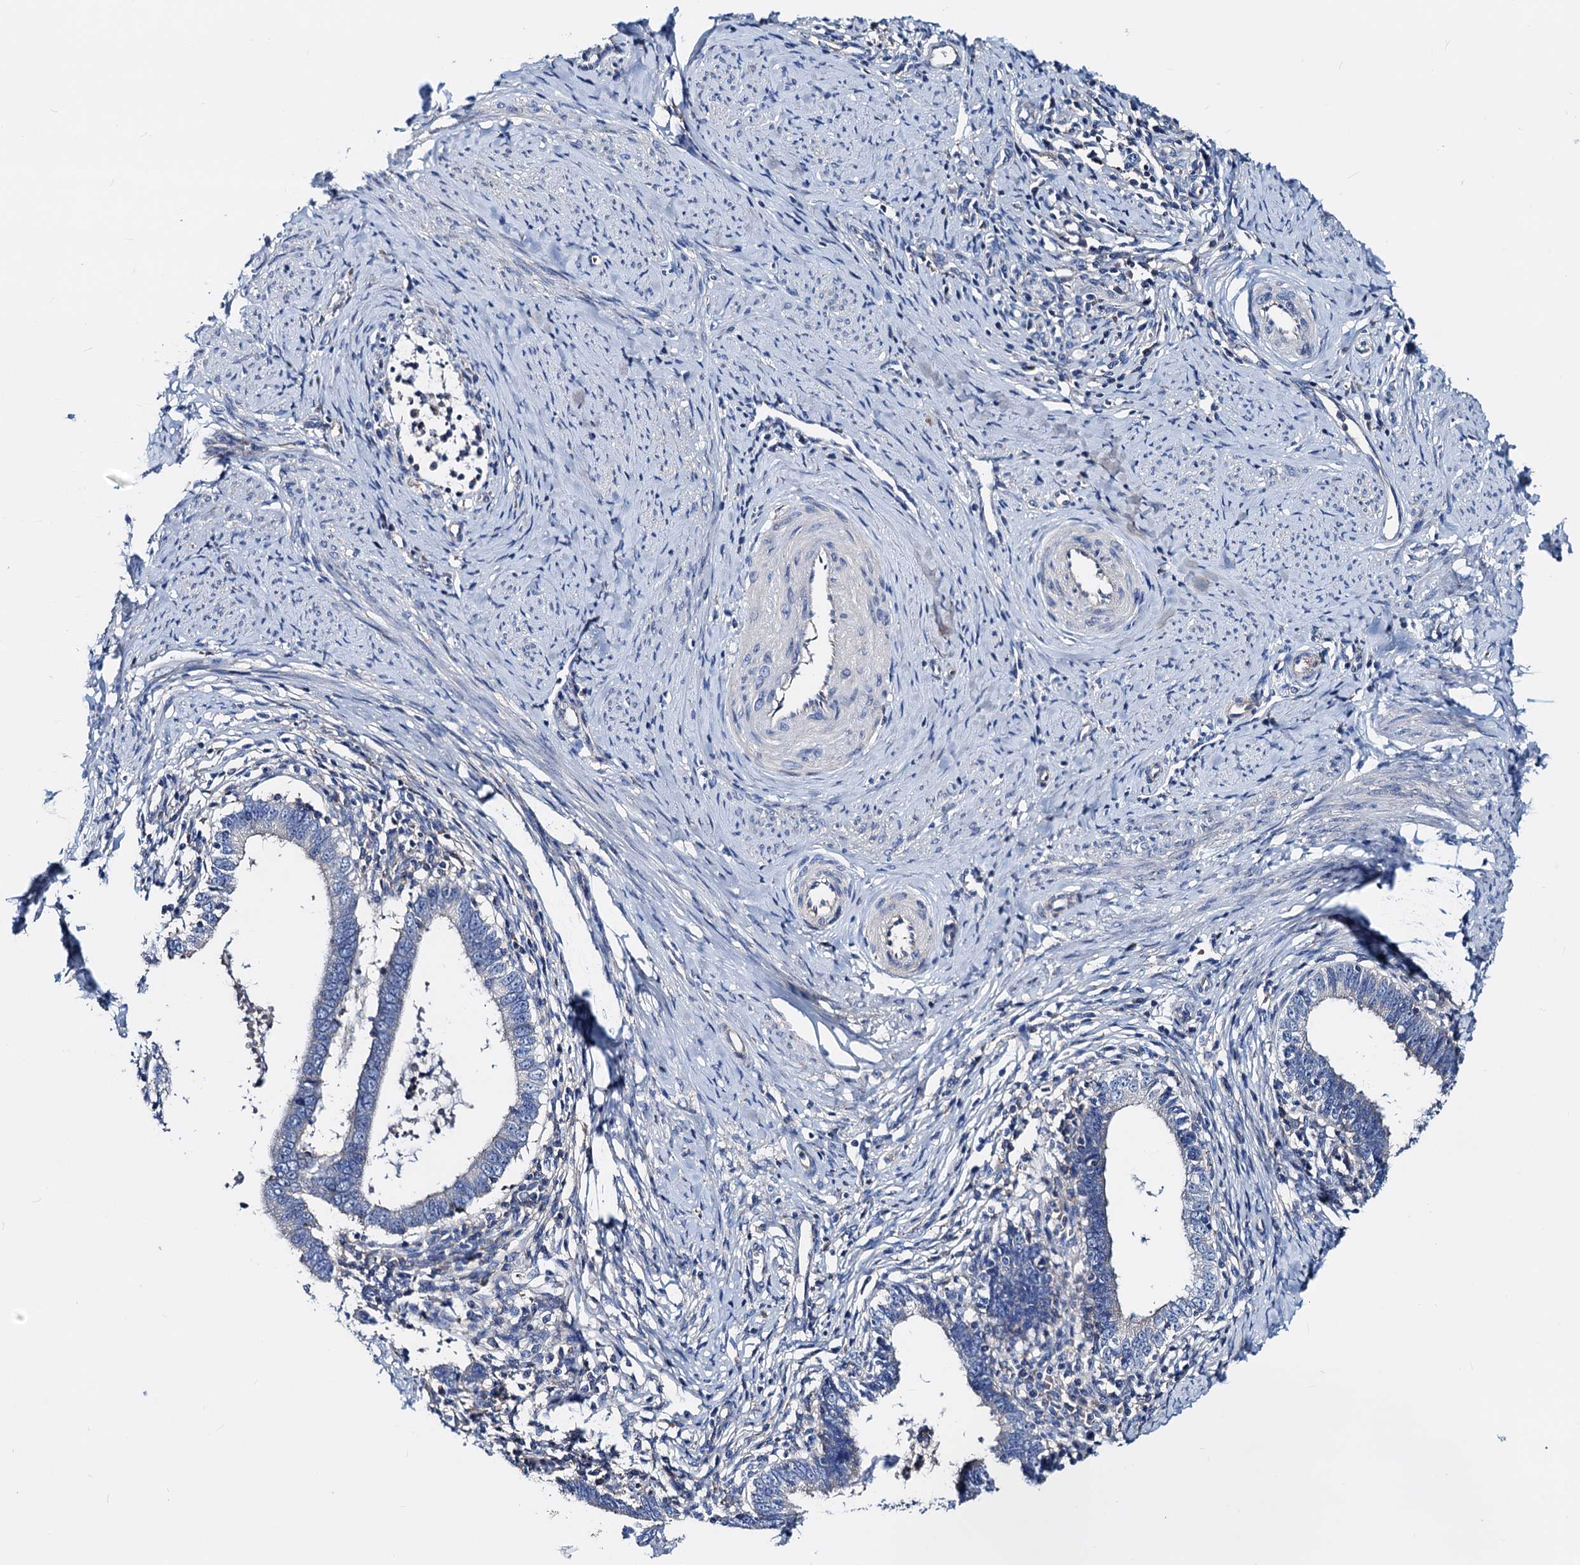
{"staining": {"intensity": "negative", "quantity": "none", "location": "none"}, "tissue": "cervical cancer", "cell_type": "Tumor cells", "image_type": "cancer", "snomed": [{"axis": "morphology", "description": "Adenocarcinoma, NOS"}, {"axis": "topography", "description": "Cervix"}], "caption": "Tumor cells show no significant expression in cervical cancer (adenocarcinoma).", "gene": "GCOM1", "patient": {"sex": "female", "age": 36}}